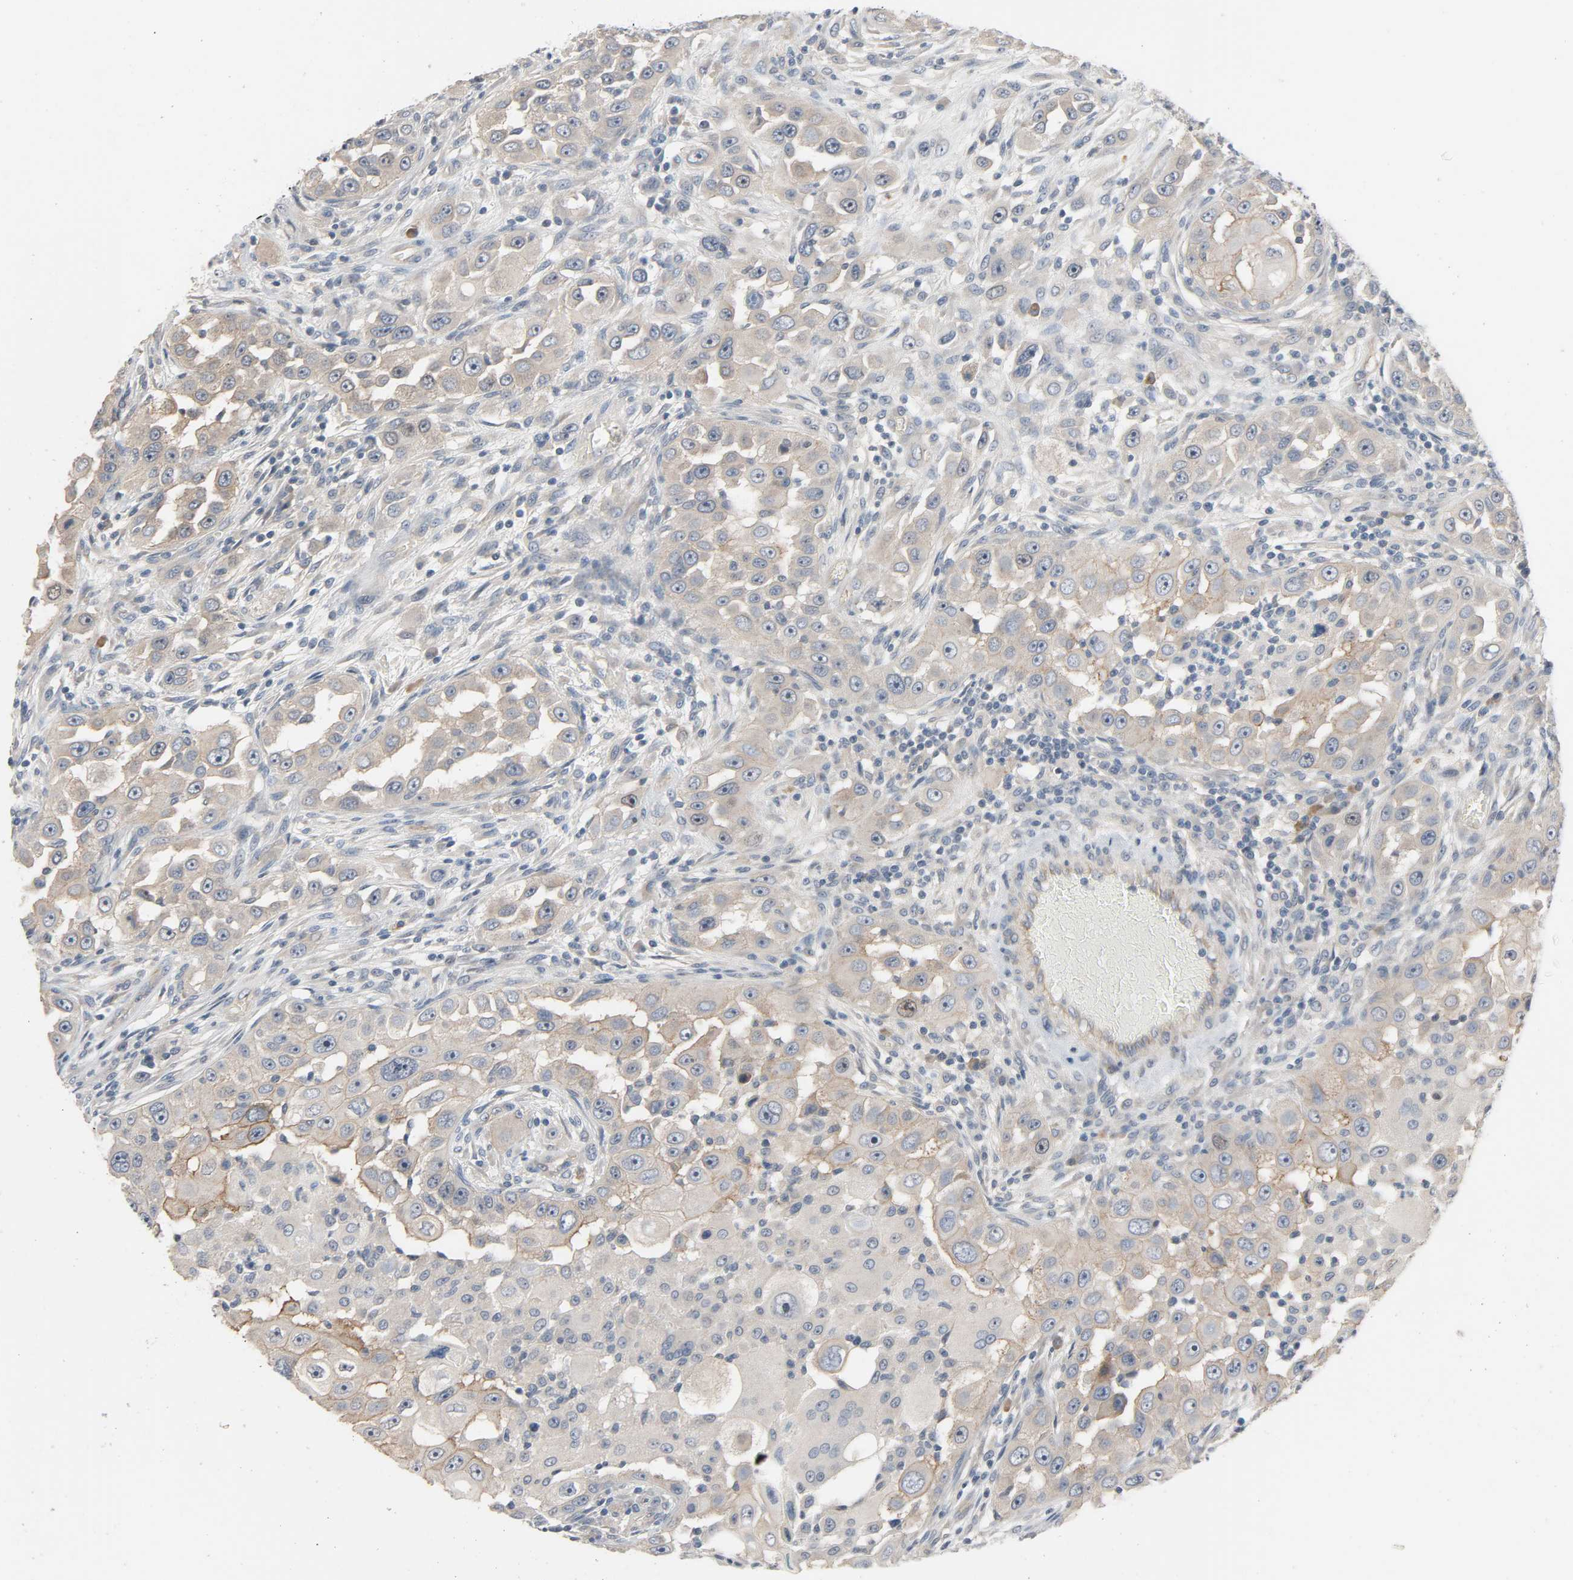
{"staining": {"intensity": "weak", "quantity": ">75%", "location": "cytoplasmic/membranous"}, "tissue": "head and neck cancer", "cell_type": "Tumor cells", "image_type": "cancer", "snomed": [{"axis": "morphology", "description": "Carcinoma, NOS"}, {"axis": "topography", "description": "Head-Neck"}], "caption": "There is low levels of weak cytoplasmic/membranous staining in tumor cells of head and neck cancer, as demonstrated by immunohistochemical staining (brown color).", "gene": "LIMCH1", "patient": {"sex": "male", "age": 87}}